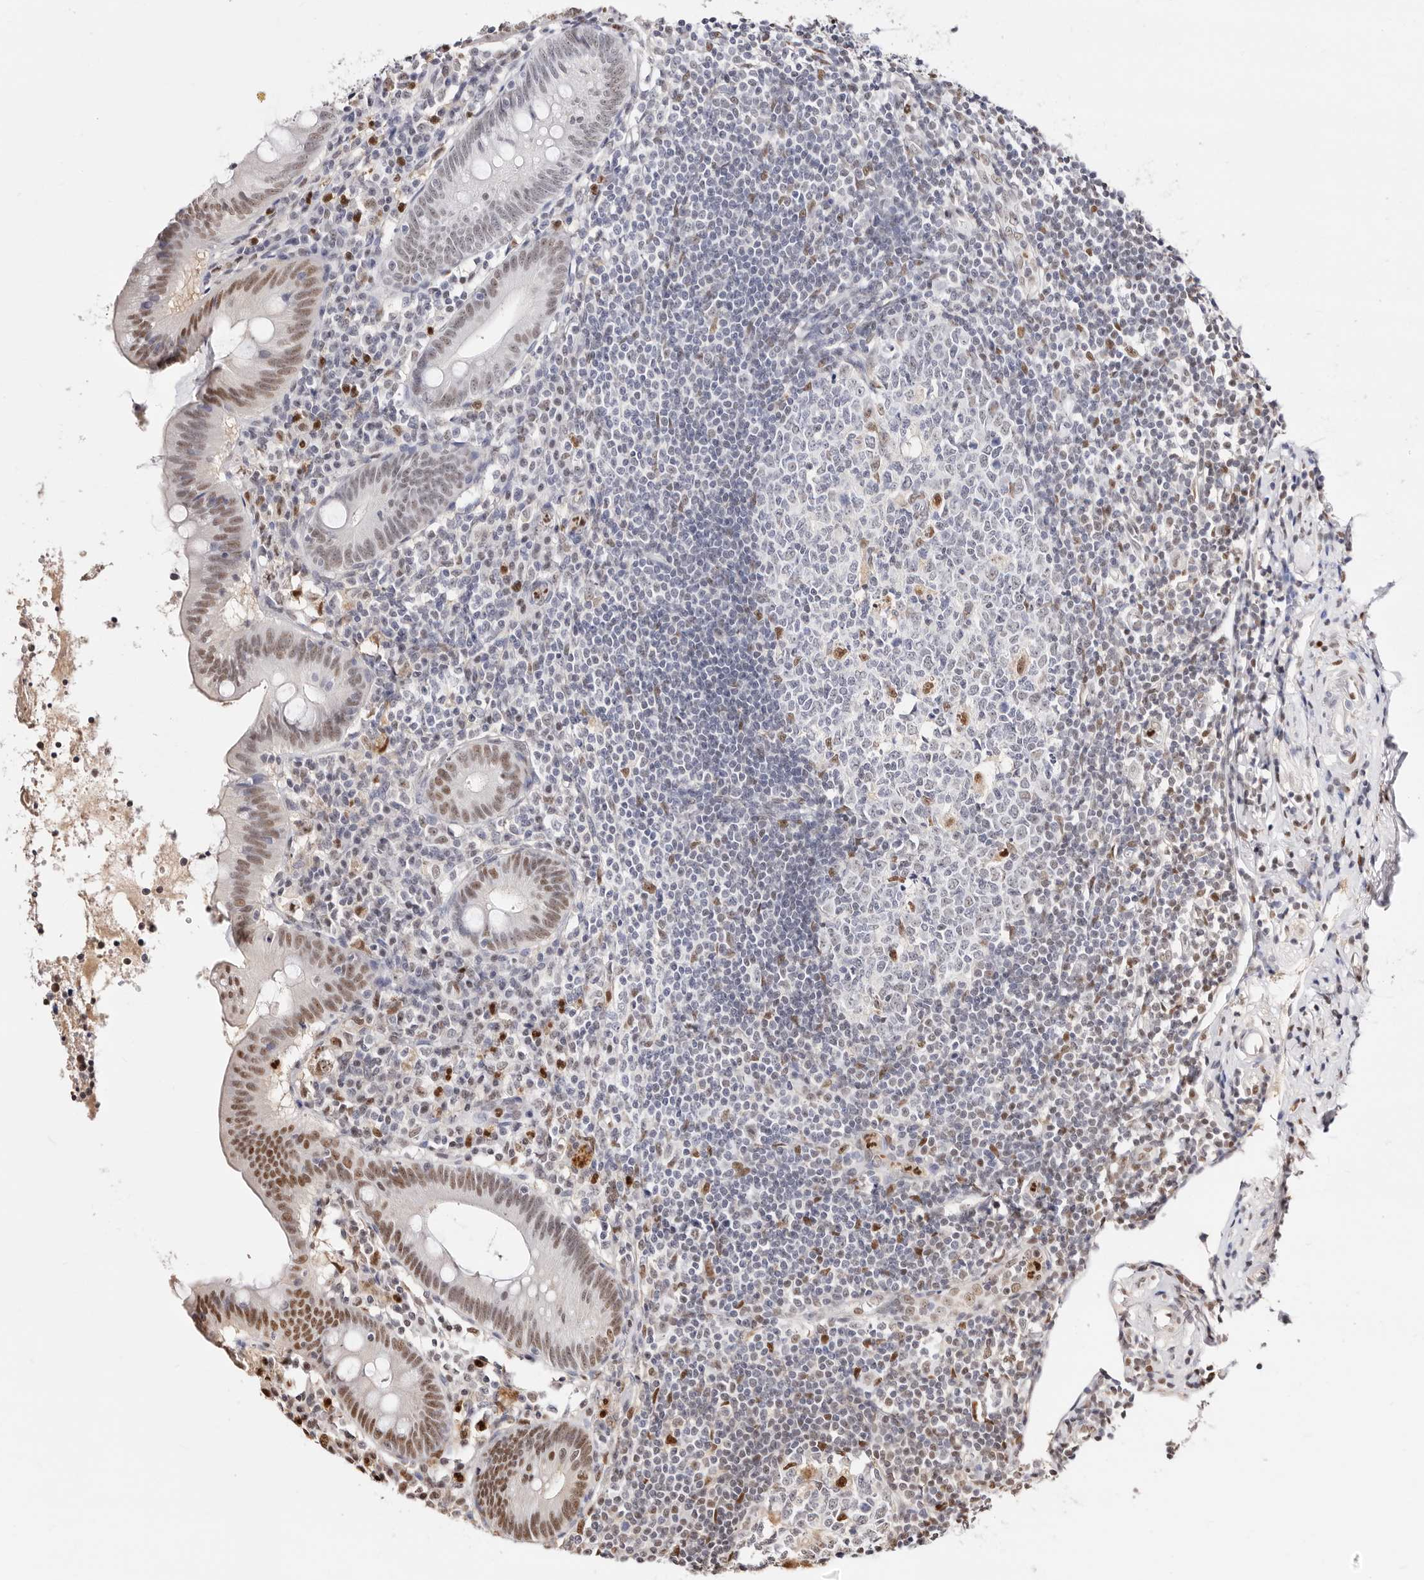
{"staining": {"intensity": "moderate", "quantity": ">75%", "location": "nuclear"}, "tissue": "appendix", "cell_type": "Glandular cells", "image_type": "normal", "snomed": [{"axis": "morphology", "description": "Normal tissue, NOS"}, {"axis": "topography", "description": "Appendix"}], "caption": "Immunohistochemical staining of normal human appendix shows medium levels of moderate nuclear positivity in about >75% of glandular cells.", "gene": "TKT", "patient": {"sex": "female", "age": 54}}